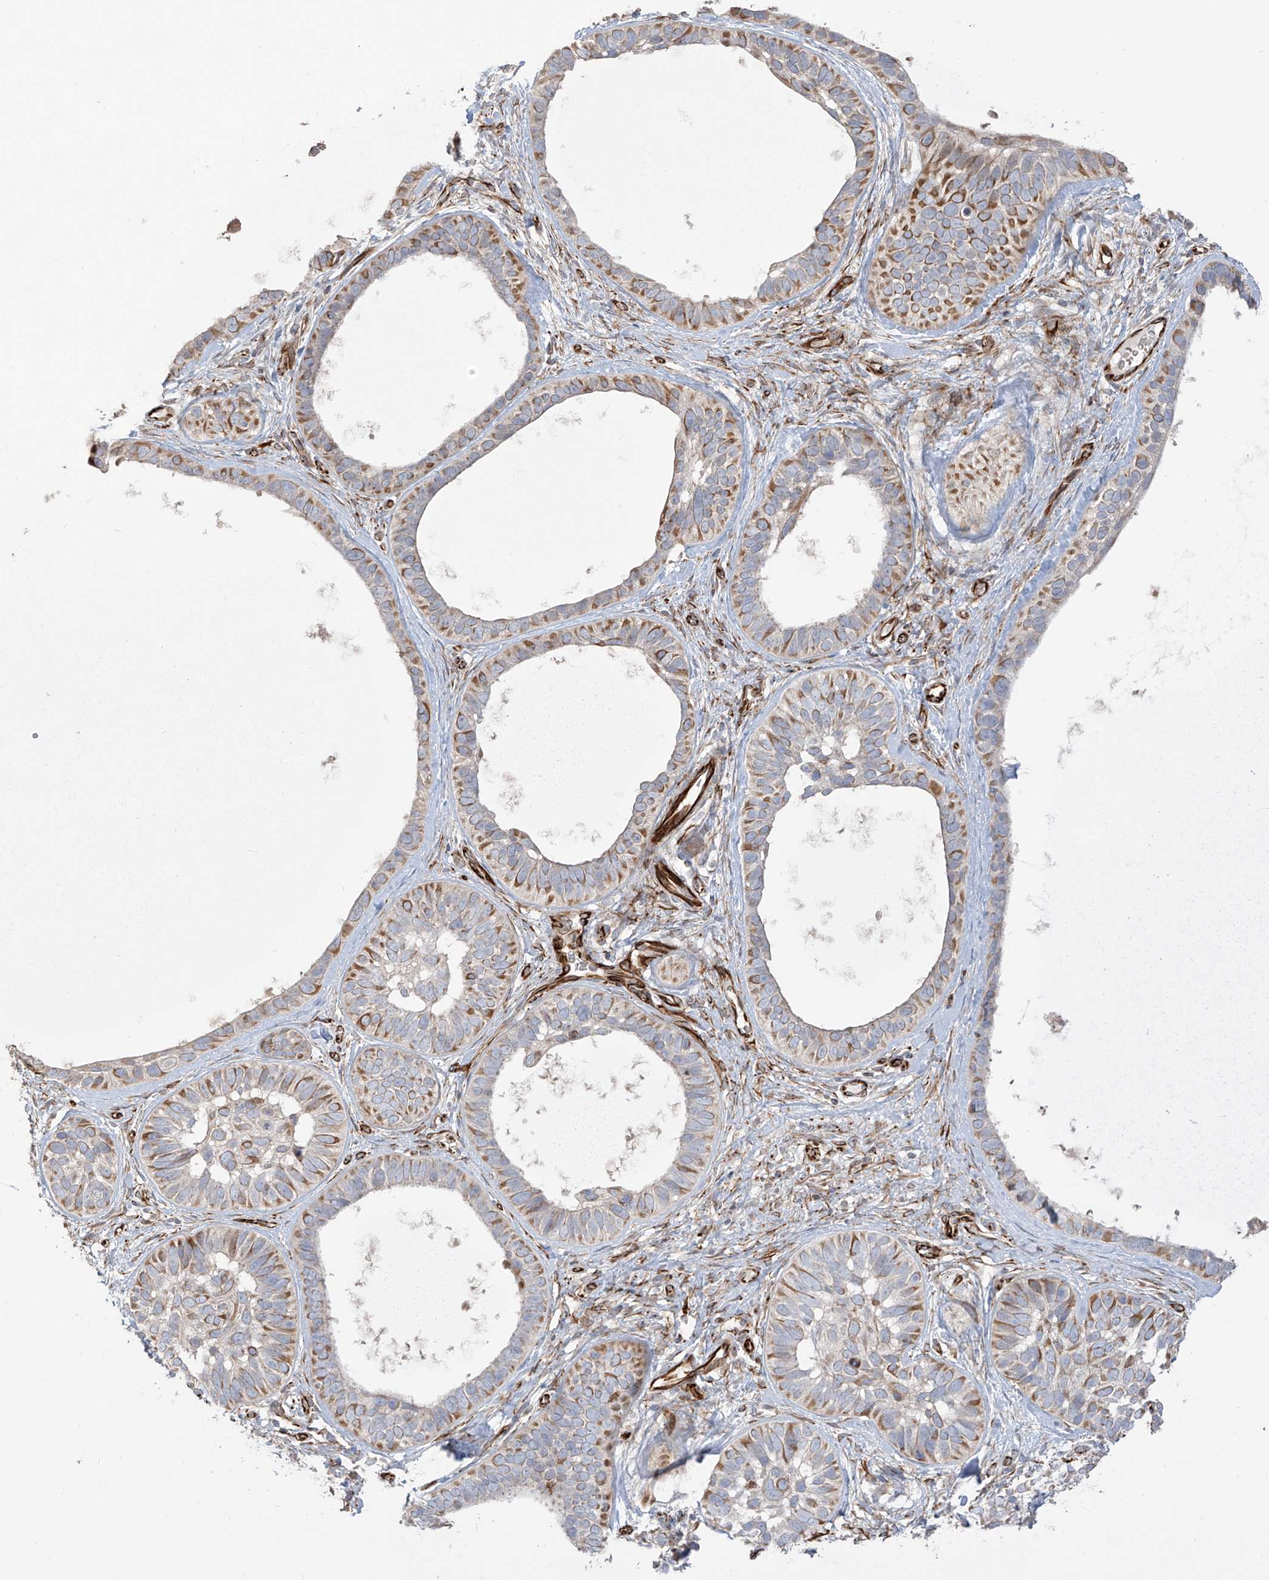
{"staining": {"intensity": "moderate", "quantity": "<25%", "location": "cytoplasmic/membranous"}, "tissue": "skin cancer", "cell_type": "Tumor cells", "image_type": "cancer", "snomed": [{"axis": "morphology", "description": "Basal cell carcinoma"}, {"axis": "topography", "description": "Skin"}], "caption": "Immunohistochemical staining of skin basal cell carcinoma demonstrates moderate cytoplasmic/membranous protein positivity in approximately <25% of tumor cells.", "gene": "DCDC2", "patient": {"sex": "male", "age": 62}}